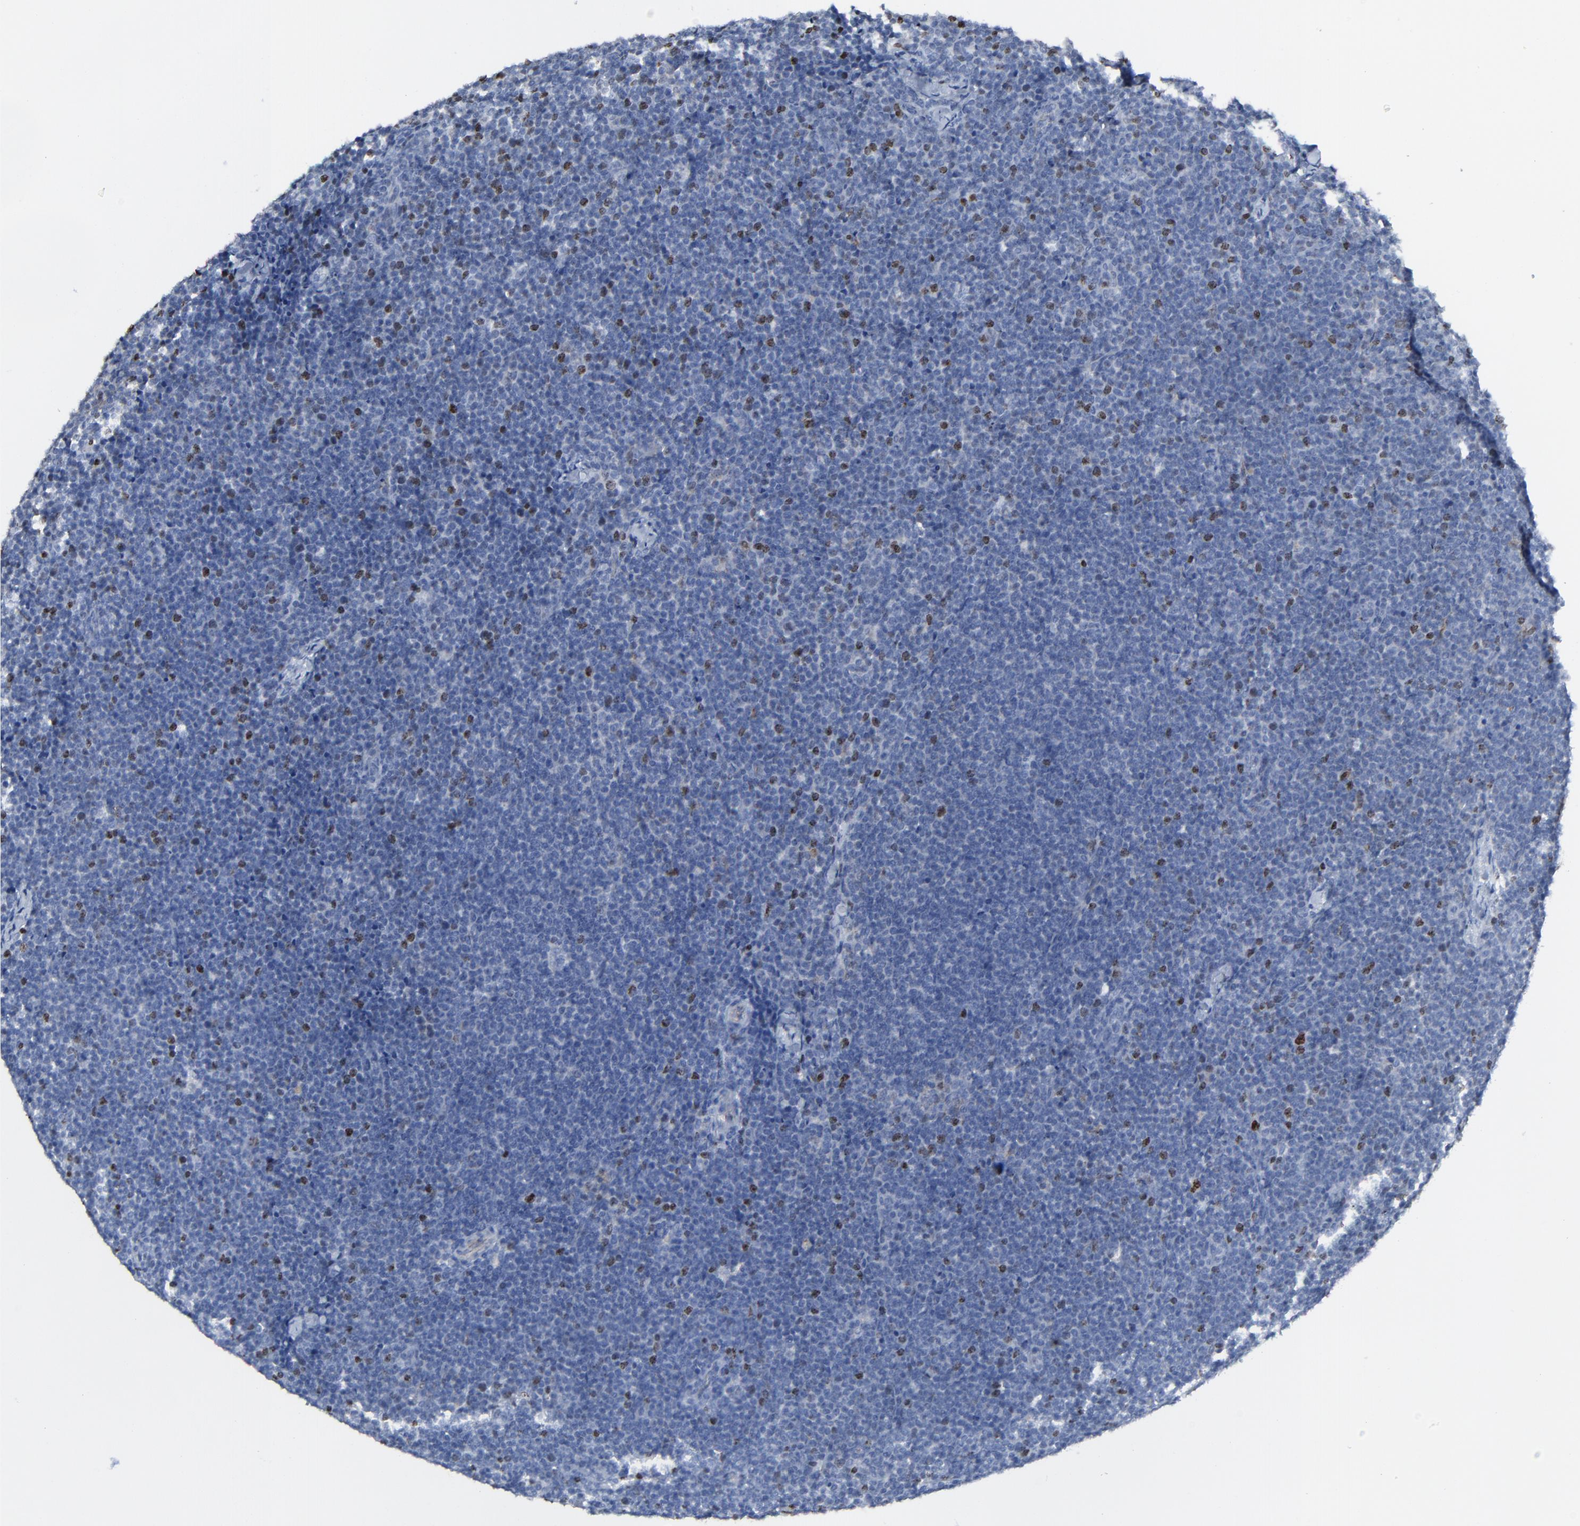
{"staining": {"intensity": "weak", "quantity": "<25%", "location": "nuclear"}, "tissue": "lymphoma", "cell_type": "Tumor cells", "image_type": "cancer", "snomed": [{"axis": "morphology", "description": "Malignant lymphoma, non-Hodgkin's type, High grade"}, {"axis": "topography", "description": "Lymph node"}], "caption": "The photomicrograph exhibits no staining of tumor cells in lymphoma.", "gene": "BIRC3", "patient": {"sex": "female", "age": 58}}